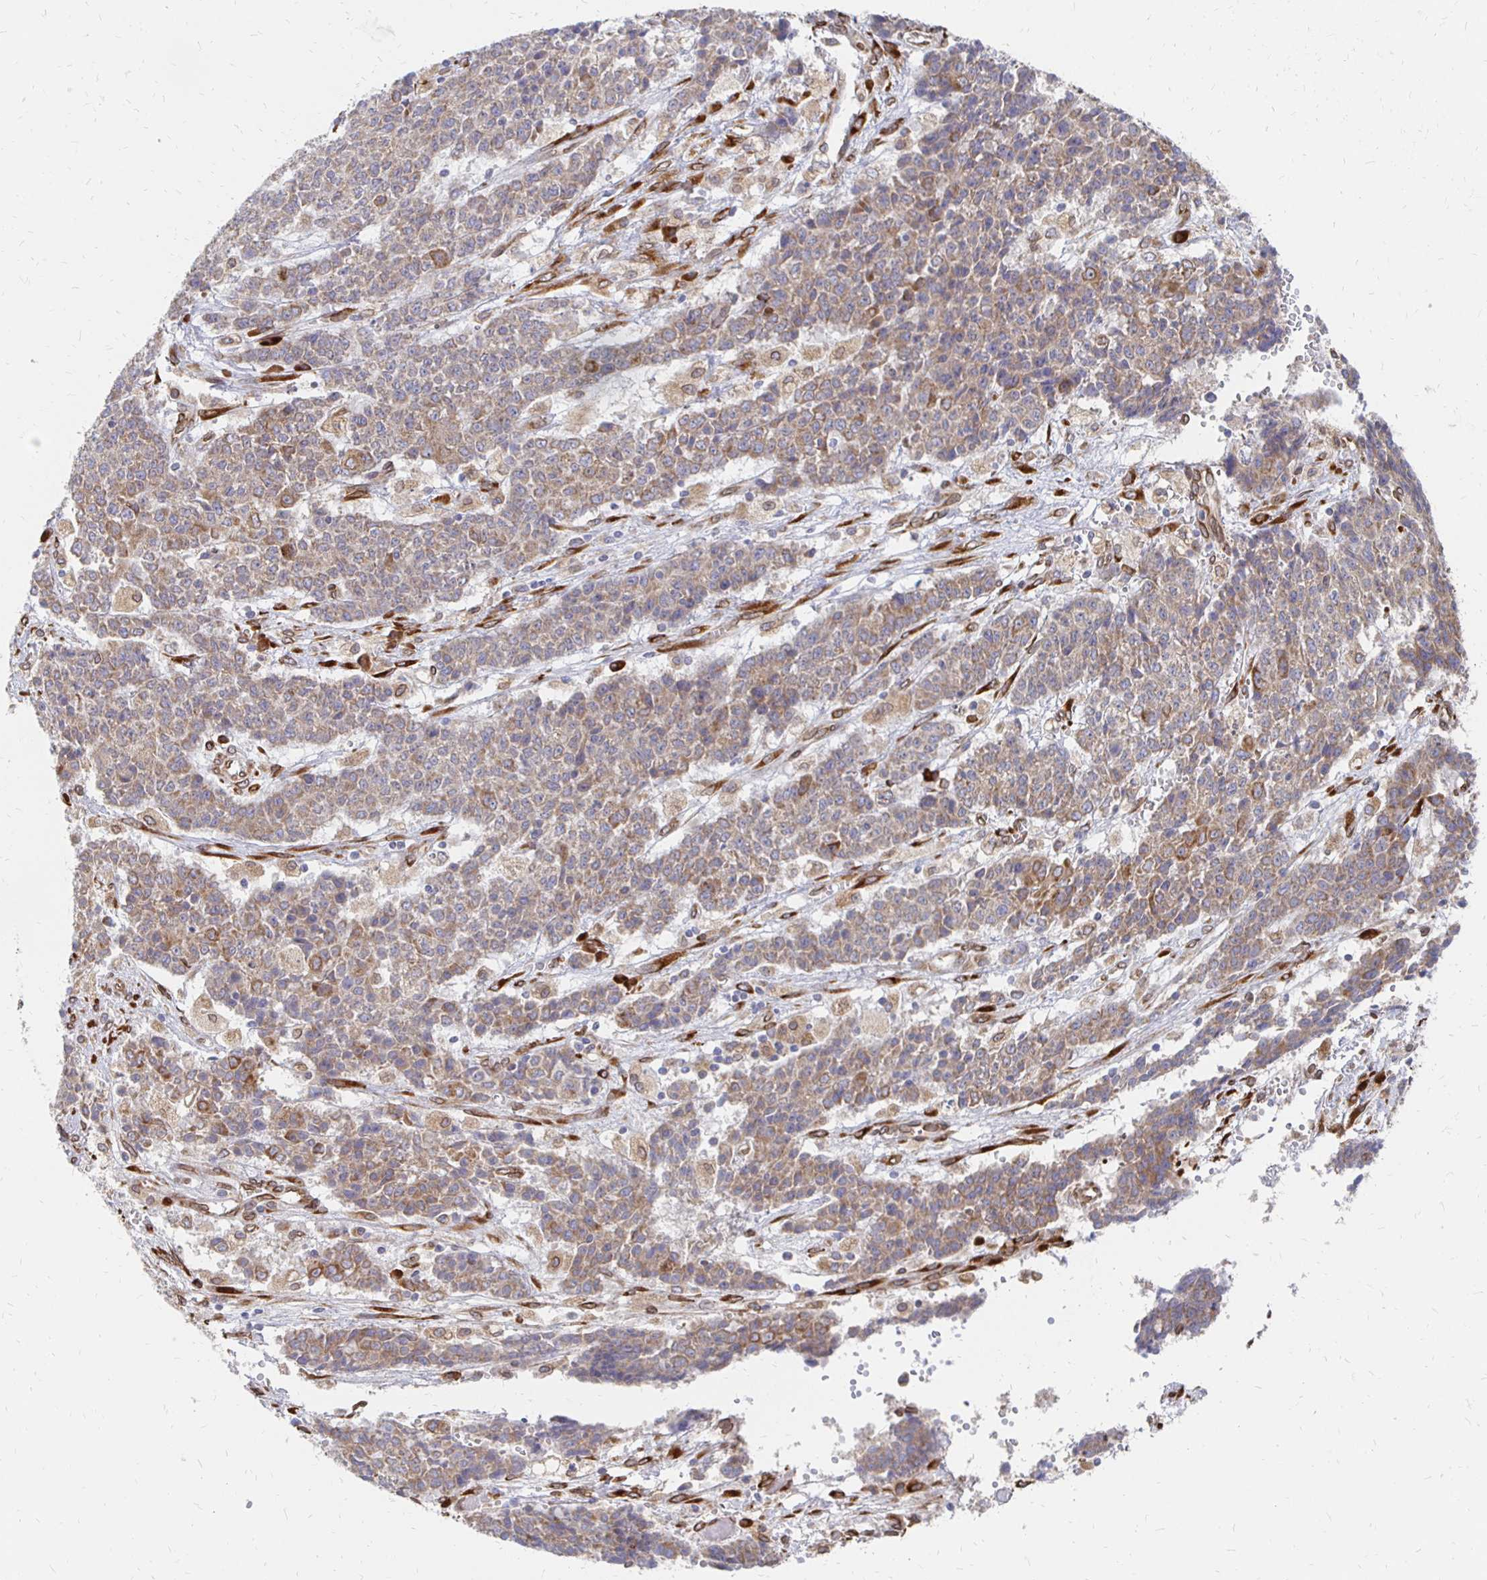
{"staining": {"intensity": "moderate", "quantity": "25%-75%", "location": "cytoplasmic/membranous"}, "tissue": "ovarian cancer", "cell_type": "Tumor cells", "image_type": "cancer", "snomed": [{"axis": "morphology", "description": "Carcinoma, endometroid"}, {"axis": "topography", "description": "Ovary"}], "caption": "Endometroid carcinoma (ovarian) stained for a protein demonstrates moderate cytoplasmic/membranous positivity in tumor cells.", "gene": "PELI3", "patient": {"sex": "female", "age": 42}}